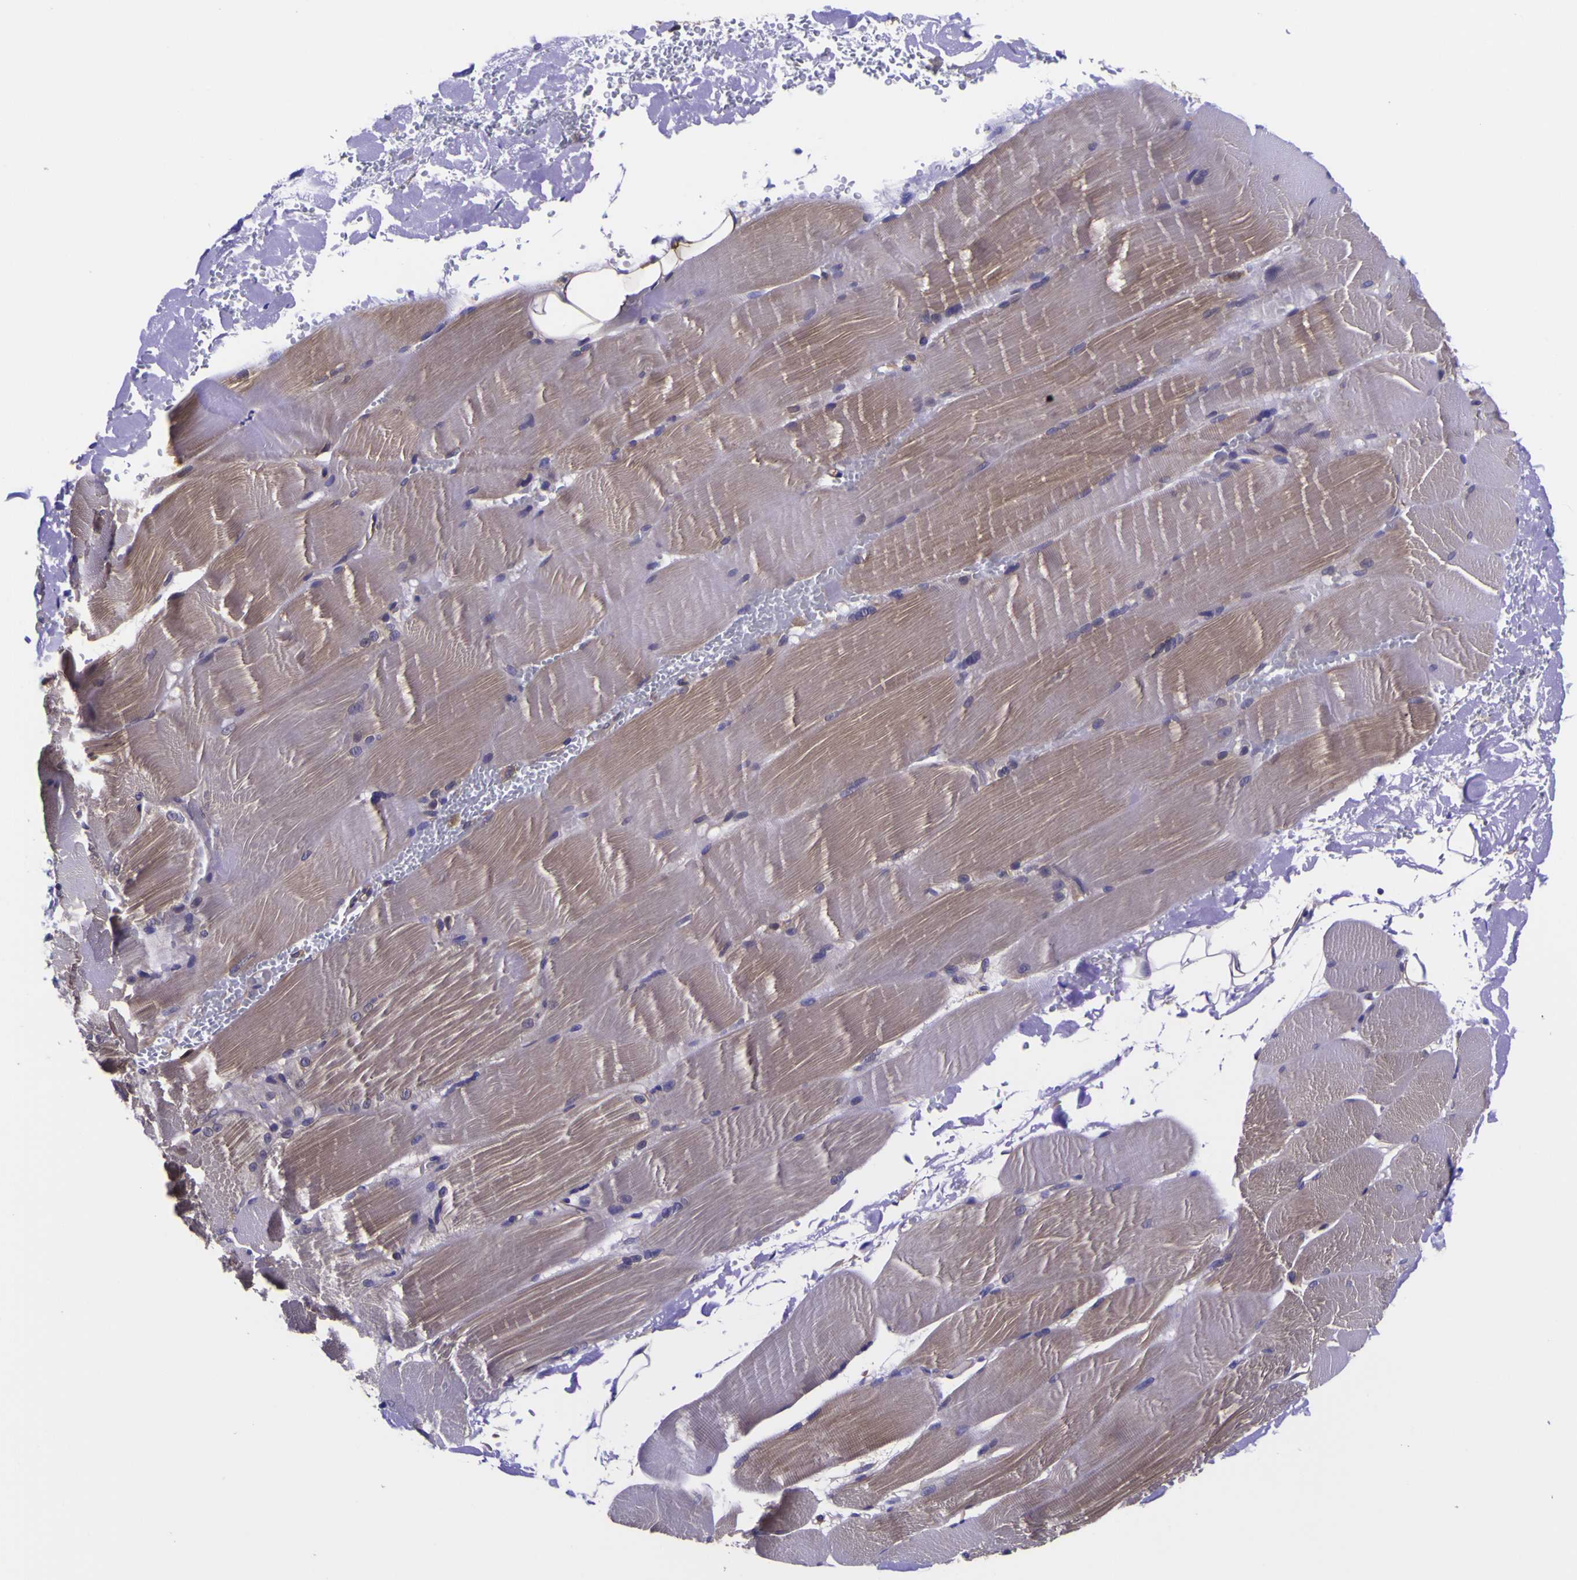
{"staining": {"intensity": "moderate", "quantity": "25%-75%", "location": "cytoplasmic/membranous"}, "tissue": "skeletal muscle", "cell_type": "Myocytes", "image_type": "normal", "snomed": [{"axis": "morphology", "description": "Normal tissue, NOS"}, {"axis": "topography", "description": "Skin"}, {"axis": "topography", "description": "Skeletal muscle"}], "caption": "The immunohistochemical stain shows moderate cytoplasmic/membranous positivity in myocytes of normal skeletal muscle.", "gene": "MAPK14", "patient": {"sex": "male", "age": 83}}